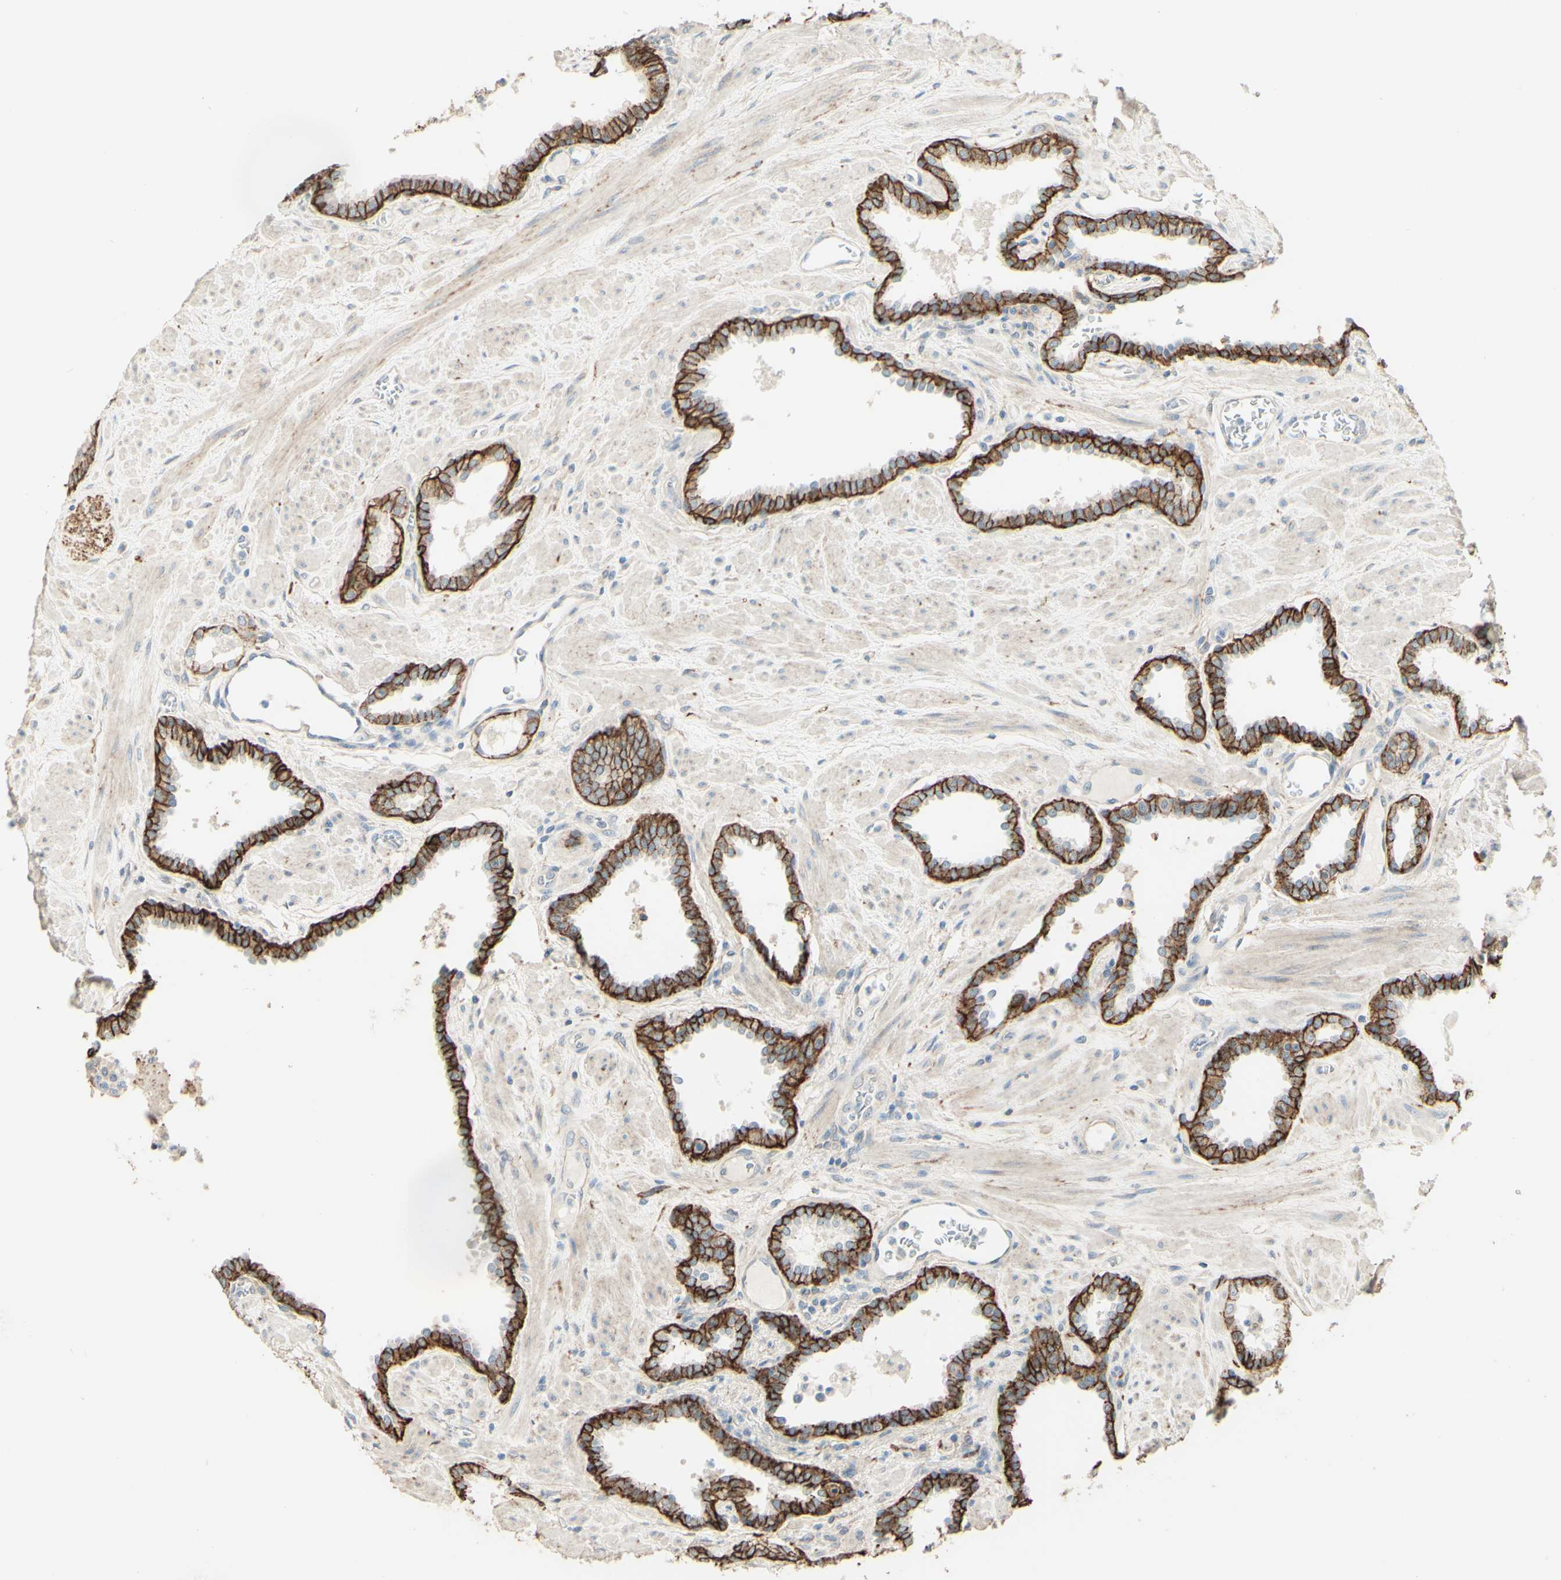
{"staining": {"intensity": "moderate", "quantity": ">75%", "location": "cytoplasmic/membranous"}, "tissue": "prostate", "cell_type": "Glandular cells", "image_type": "normal", "snomed": [{"axis": "morphology", "description": "Normal tissue, NOS"}, {"axis": "topography", "description": "Prostate"}], "caption": "Benign prostate was stained to show a protein in brown. There is medium levels of moderate cytoplasmic/membranous expression in about >75% of glandular cells.", "gene": "RNF149", "patient": {"sex": "male", "age": 51}}